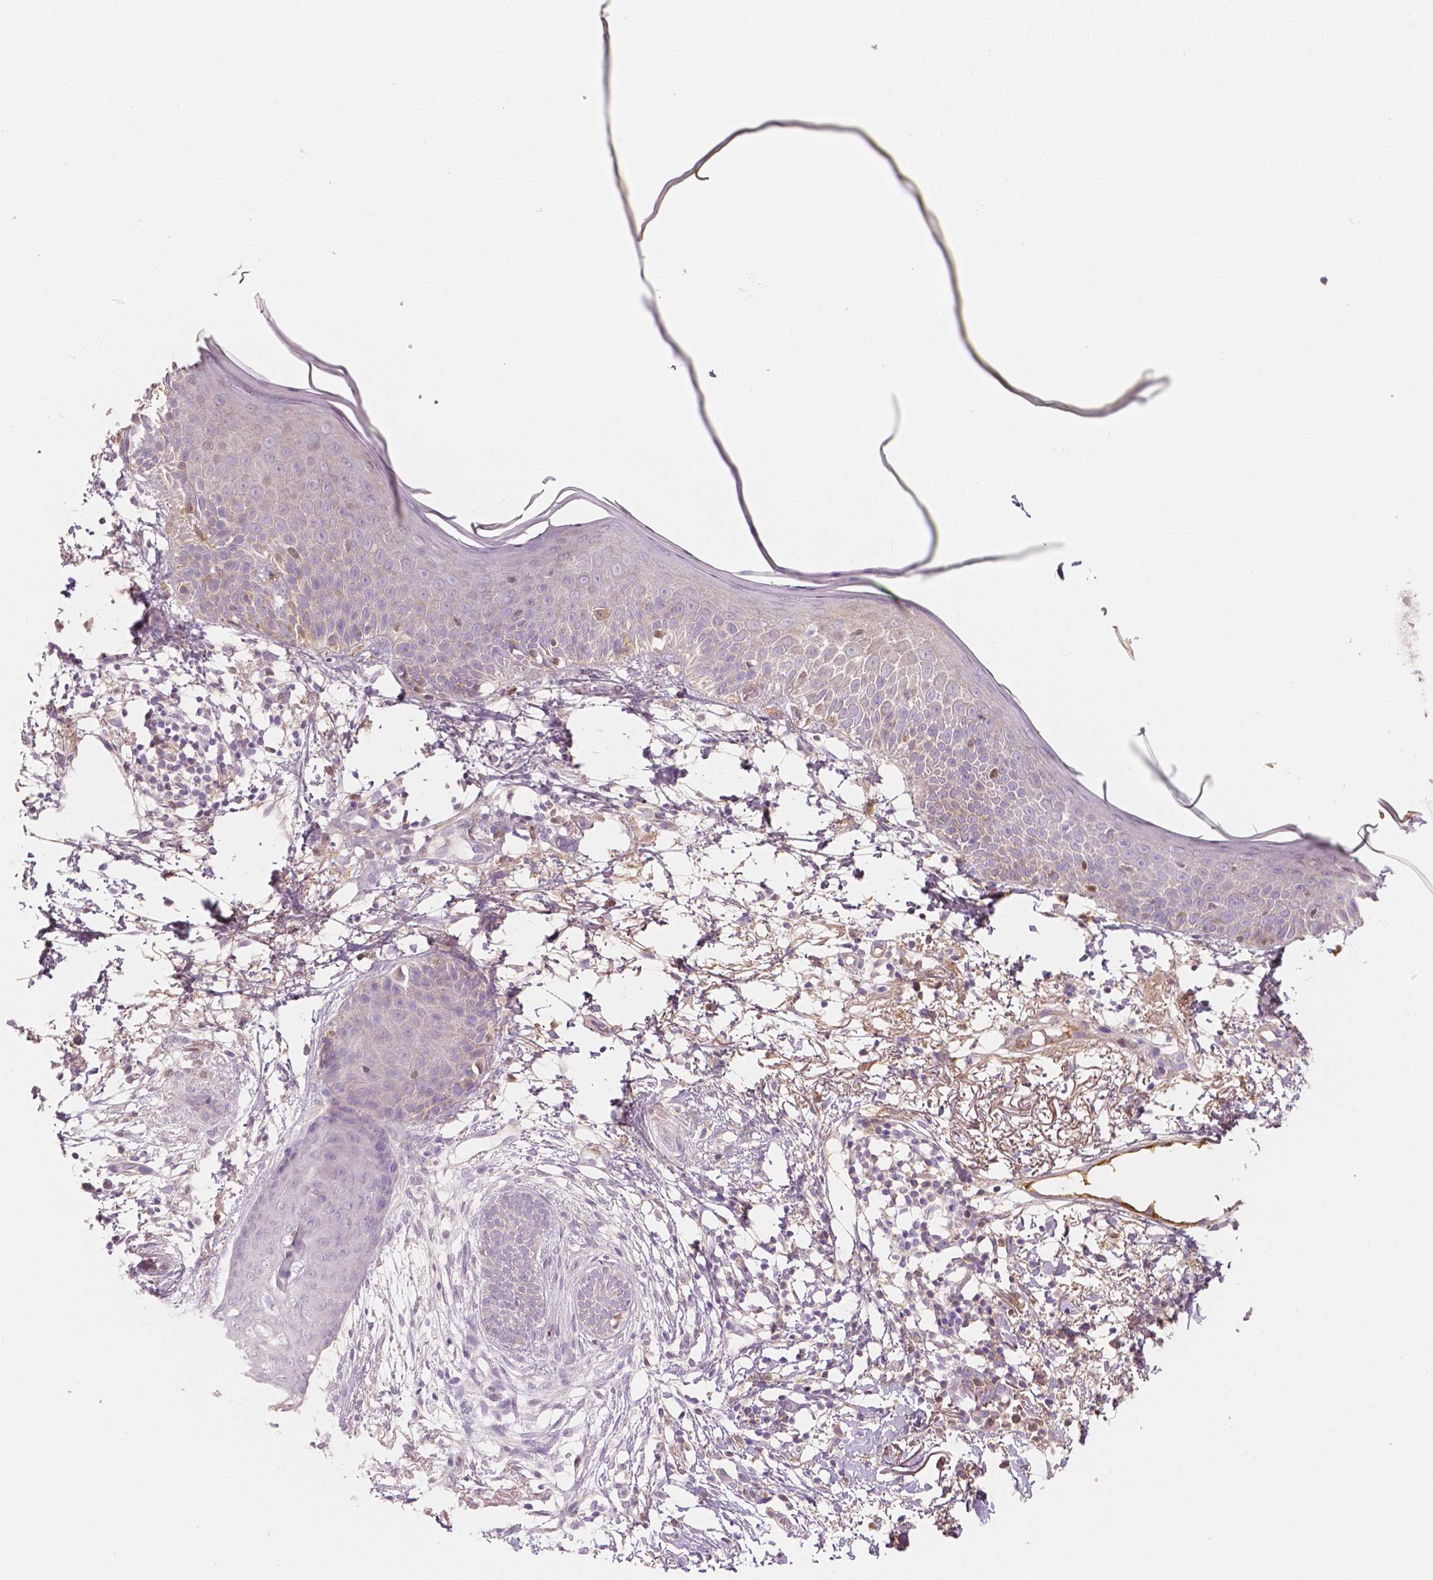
{"staining": {"intensity": "negative", "quantity": "none", "location": "none"}, "tissue": "skin cancer", "cell_type": "Tumor cells", "image_type": "cancer", "snomed": [{"axis": "morphology", "description": "Normal tissue, NOS"}, {"axis": "morphology", "description": "Basal cell carcinoma"}, {"axis": "topography", "description": "Skin"}], "caption": "DAB (3,3'-diaminobenzidine) immunohistochemical staining of basal cell carcinoma (skin) reveals no significant positivity in tumor cells.", "gene": "APOA4", "patient": {"sex": "male", "age": 84}}